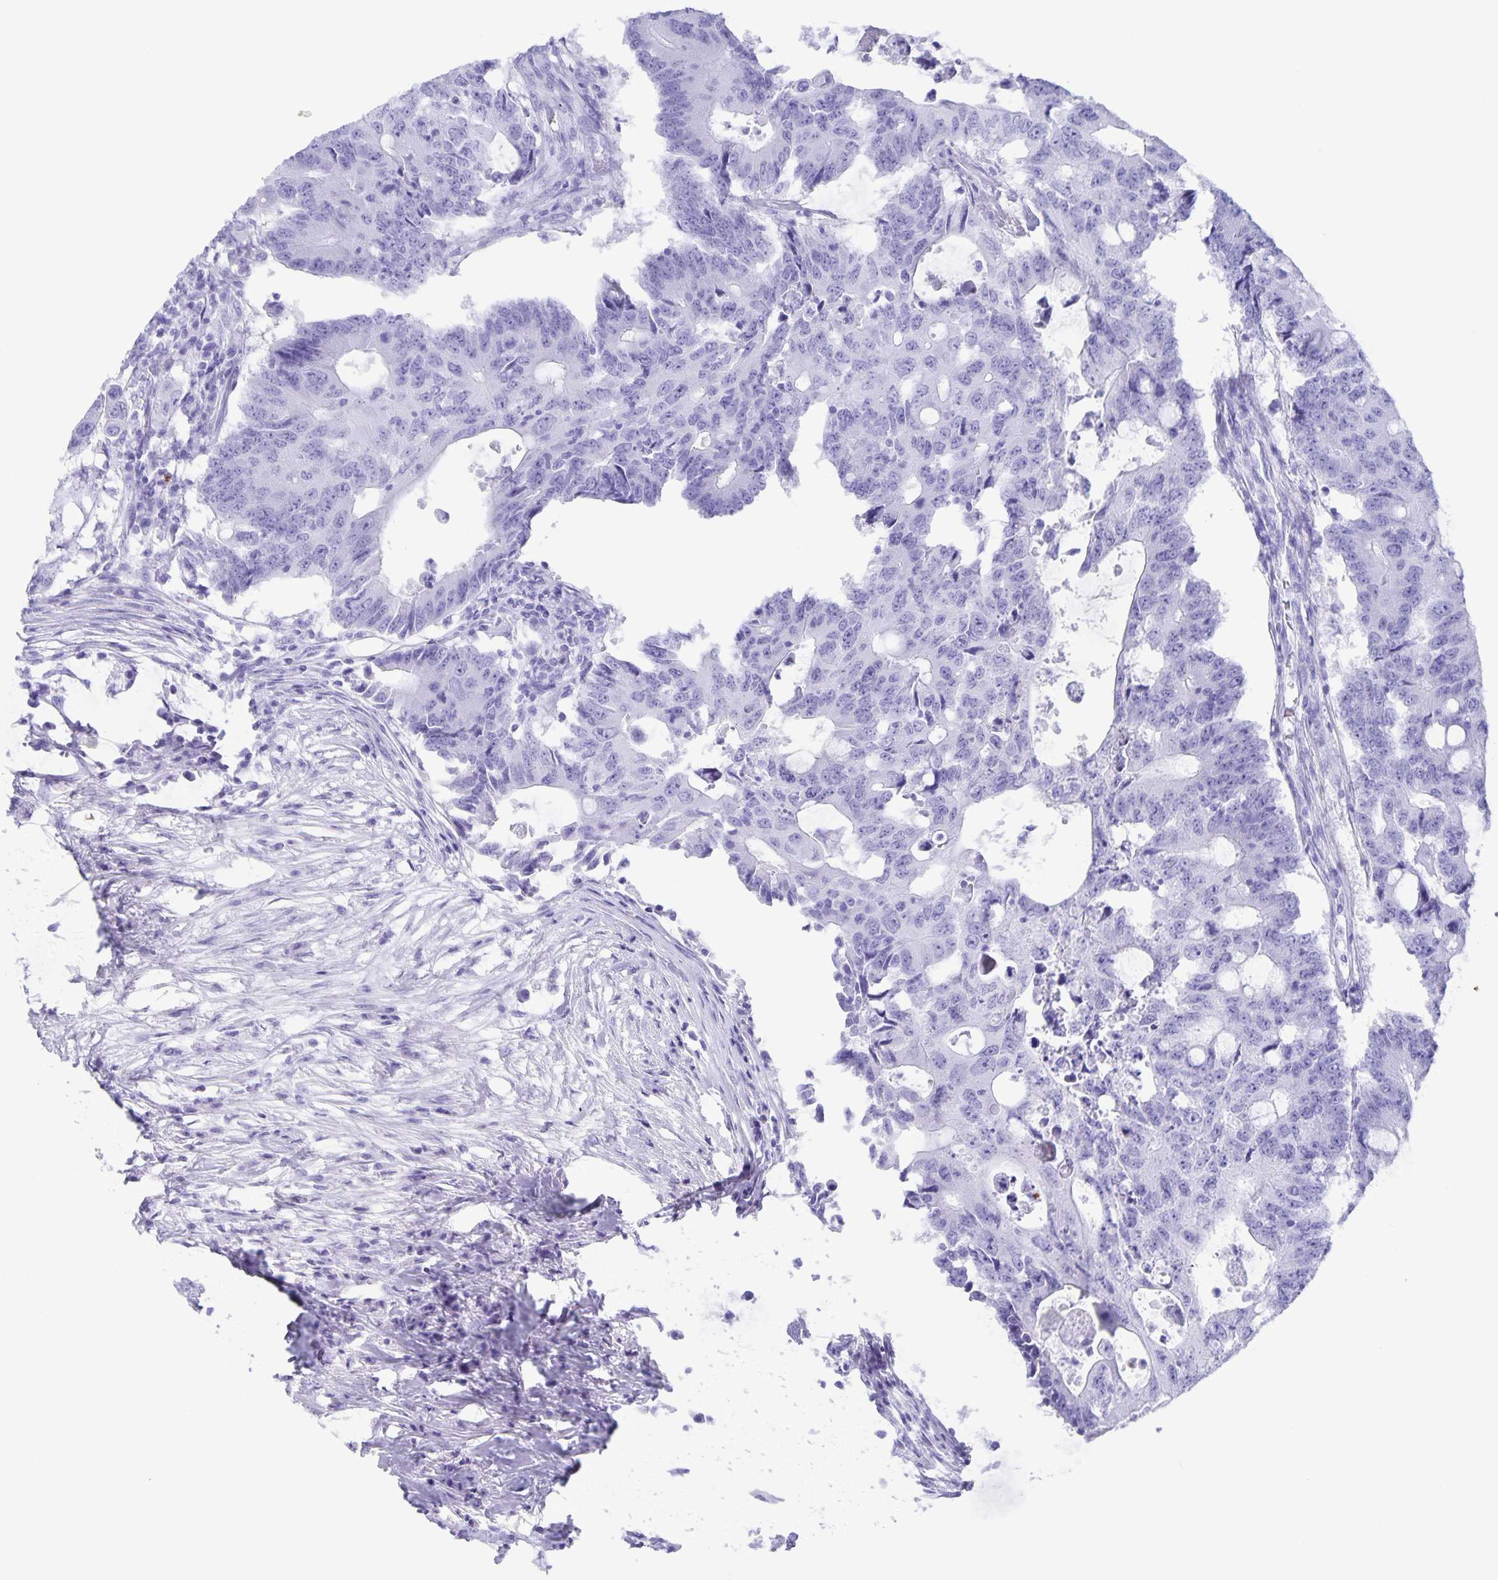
{"staining": {"intensity": "negative", "quantity": "none", "location": "none"}, "tissue": "colorectal cancer", "cell_type": "Tumor cells", "image_type": "cancer", "snomed": [{"axis": "morphology", "description": "Adenocarcinoma, NOS"}, {"axis": "topography", "description": "Colon"}], "caption": "Immunohistochemical staining of colorectal cancer (adenocarcinoma) displays no significant staining in tumor cells. (Stains: DAB (3,3'-diaminobenzidine) IHC with hematoxylin counter stain, Microscopy: brightfield microscopy at high magnification).", "gene": "AQP4", "patient": {"sex": "male", "age": 71}}